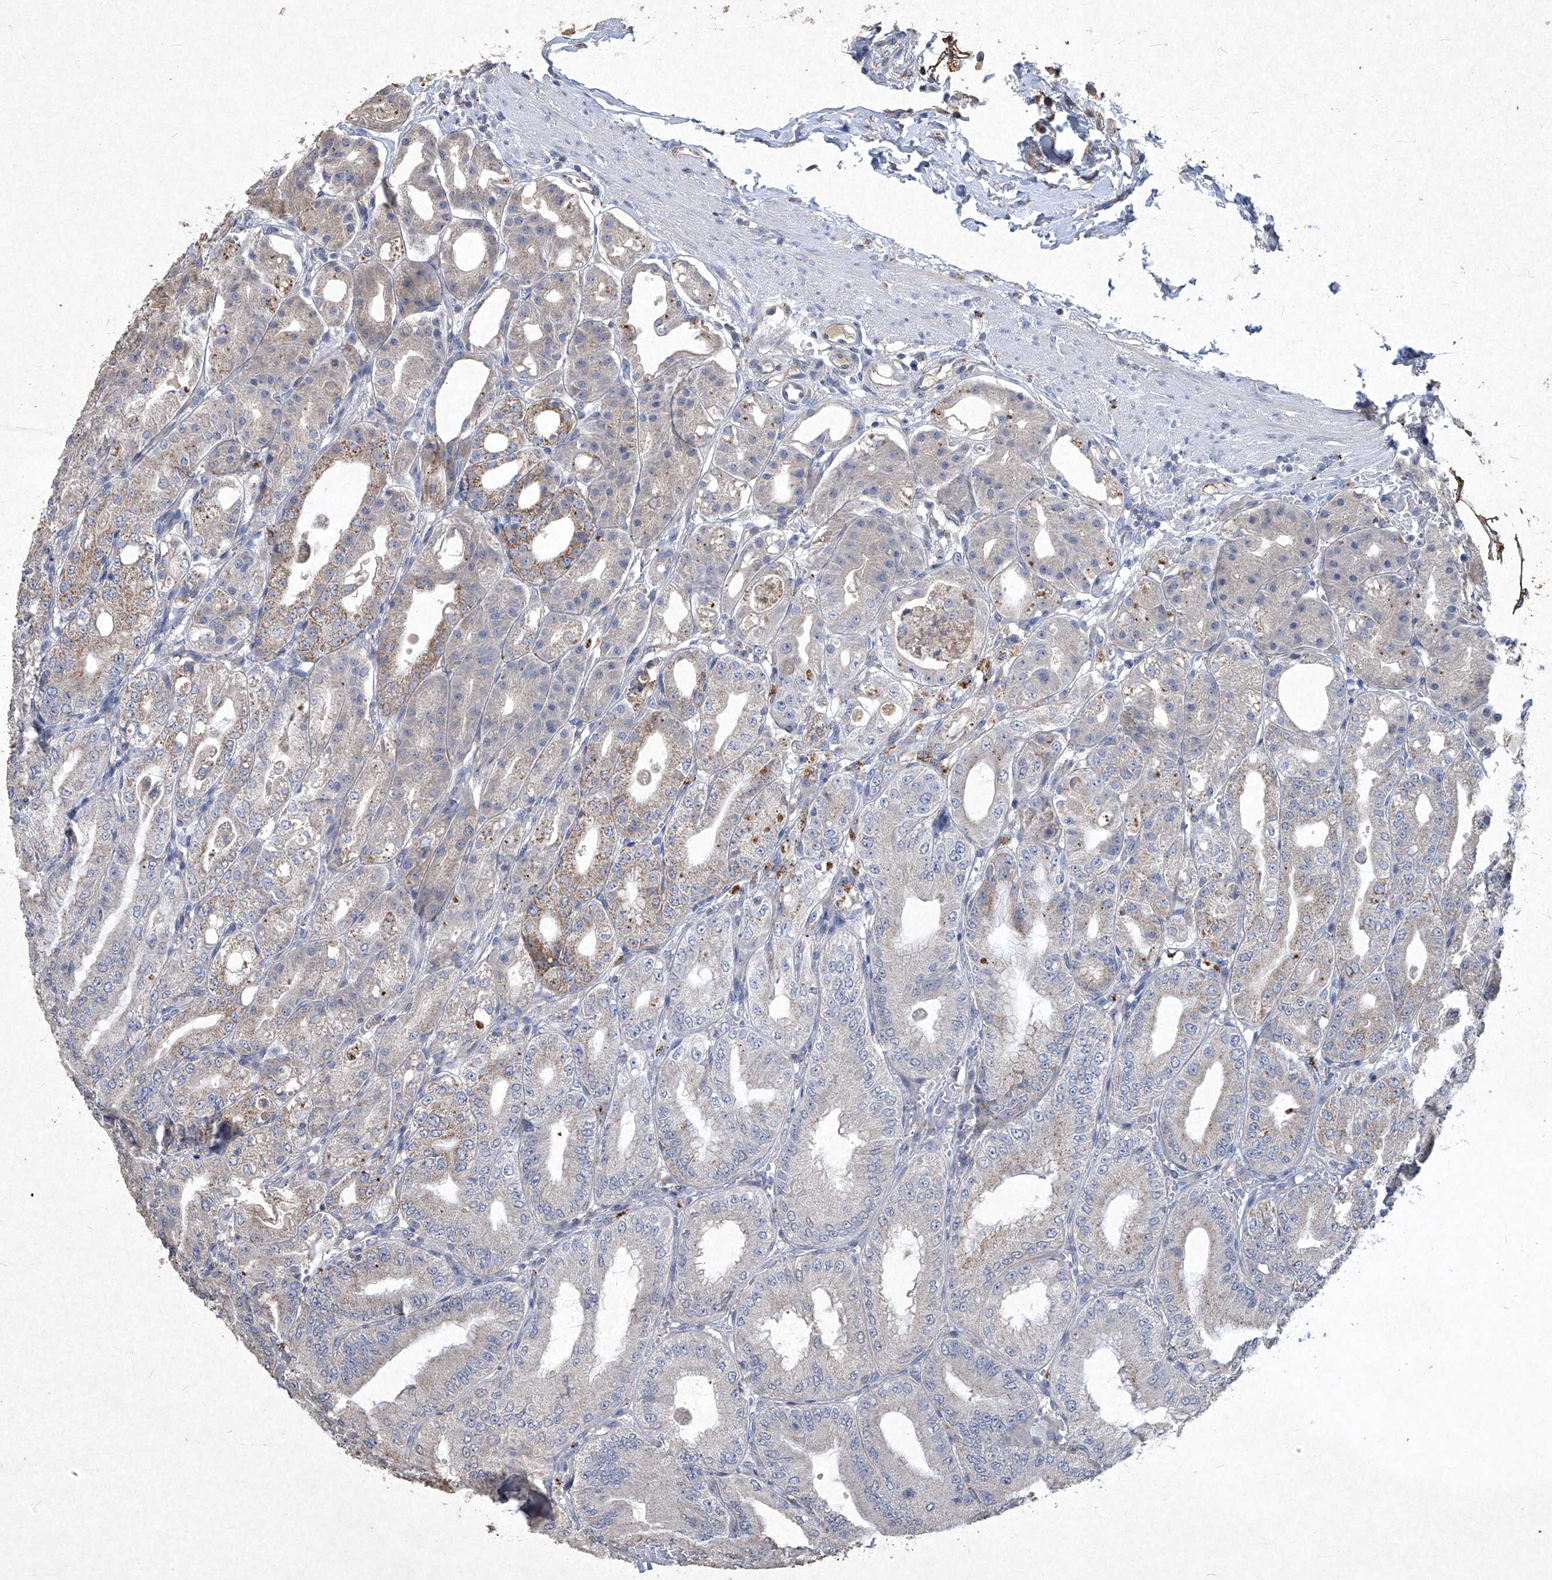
{"staining": {"intensity": "moderate", "quantity": "25%-75%", "location": "cytoplasmic/membranous"}, "tissue": "stomach", "cell_type": "Glandular cells", "image_type": "normal", "snomed": [{"axis": "morphology", "description": "Normal tissue, NOS"}, {"axis": "topography", "description": "Stomach, lower"}], "caption": "High-power microscopy captured an immunohistochemistry micrograph of normal stomach, revealing moderate cytoplasmic/membranous staining in approximately 25%-75% of glandular cells.", "gene": "MED16", "patient": {"sex": "male", "age": 71}}